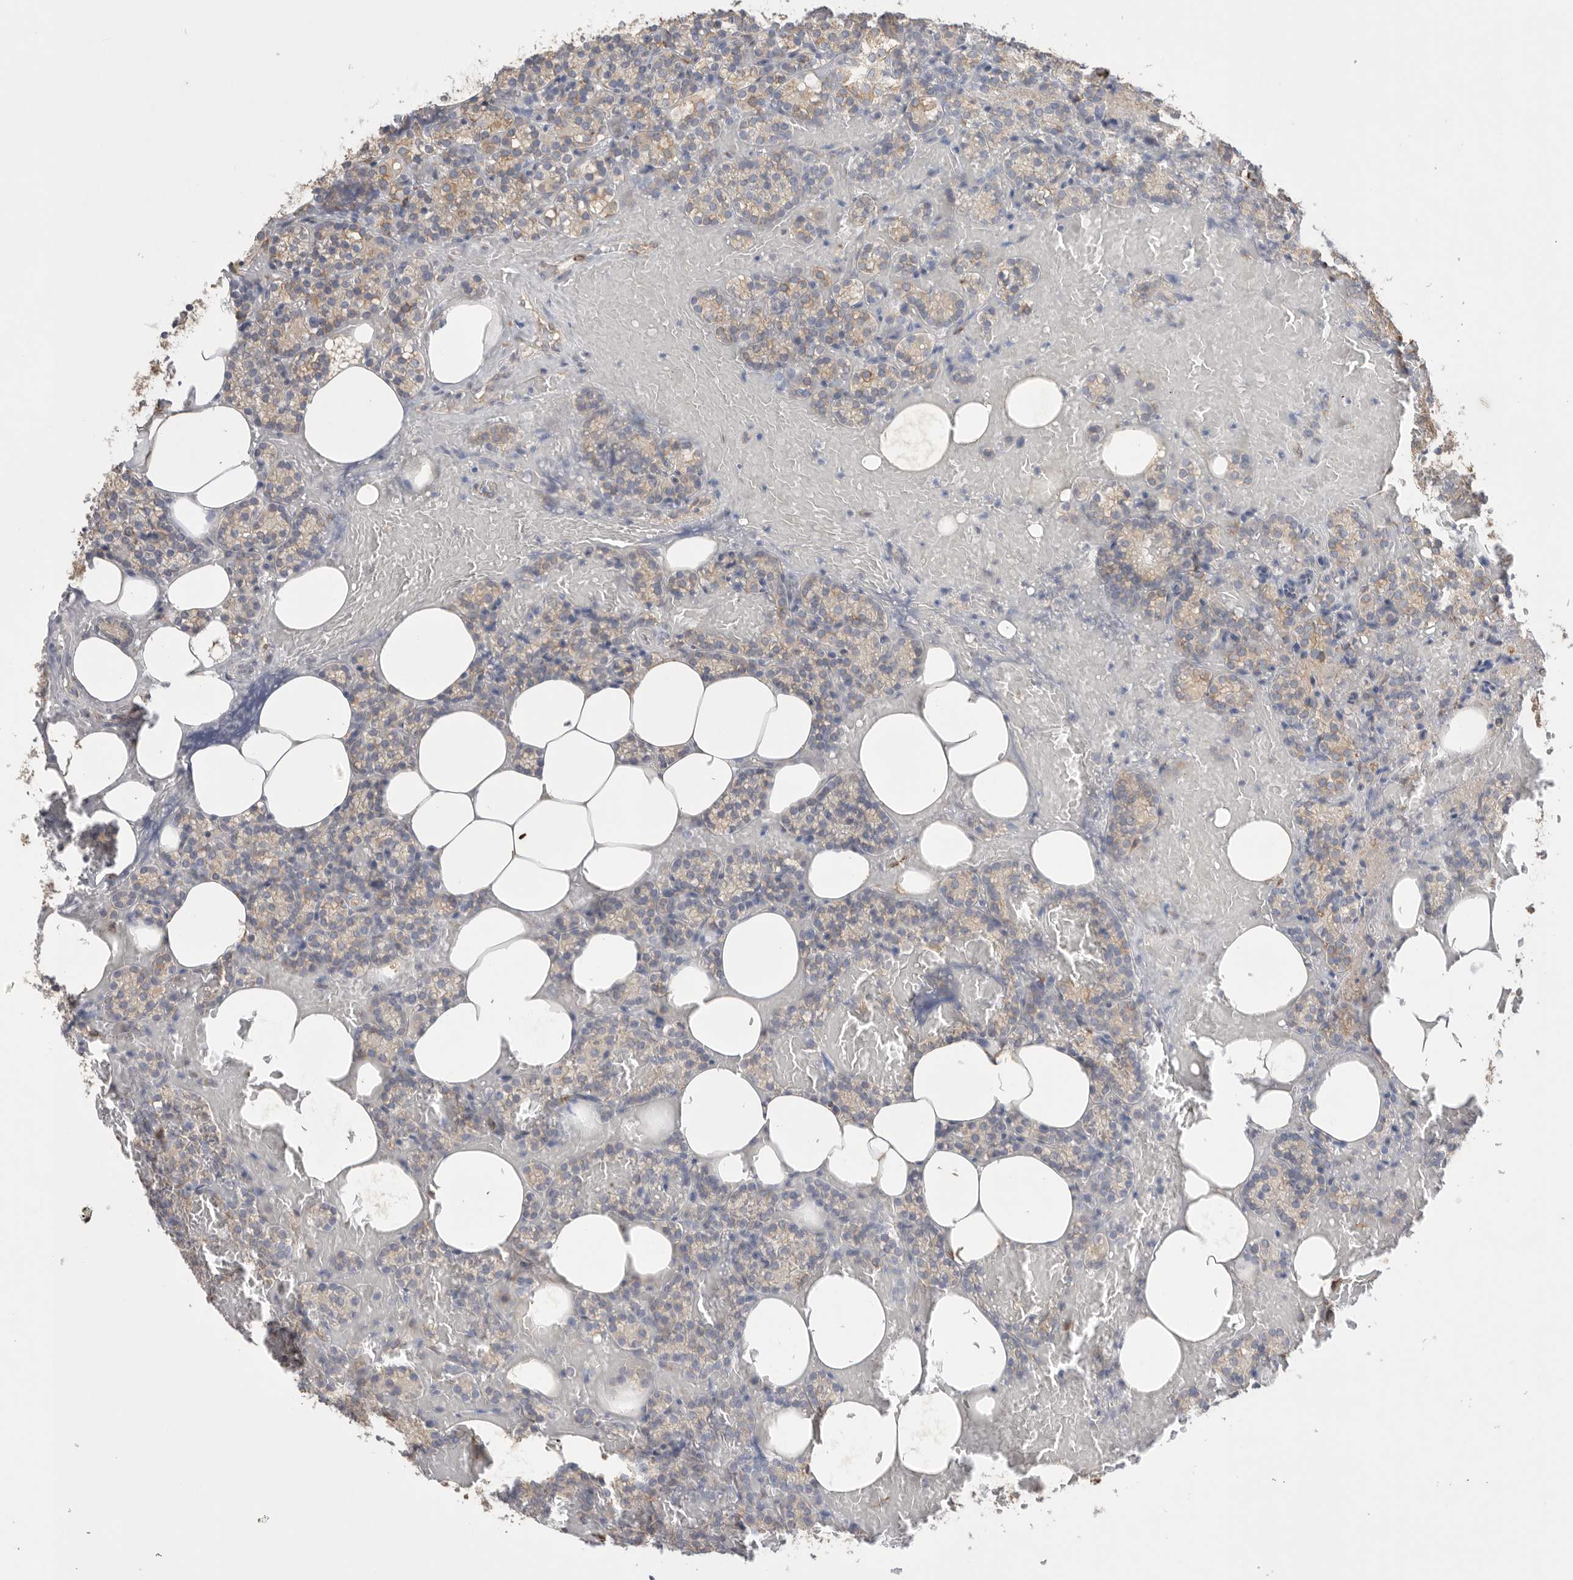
{"staining": {"intensity": "moderate", "quantity": "<25%", "location": "cytoplasmic/membranous"}, "tissue": "parathyroid gland", "cell_type": "Glandular cells", "image_type": "normal", "snomed": [{"axis": "morphology", "description": "Normal tissue, NOS"}, {"axis": "topography", "description": "Parathyroid gland"}], "caption": "Immunohistochemistry (IHC) (DAB (3,3'-diaminobenzidine)) staining of unremarkable human parathyroid gland displays moderate cytoplasmic/membranous protein positivity in about <25% of glandular cells.", "gene": "BLOC1S5", "patient": {"sex": "female", "age": 78}}